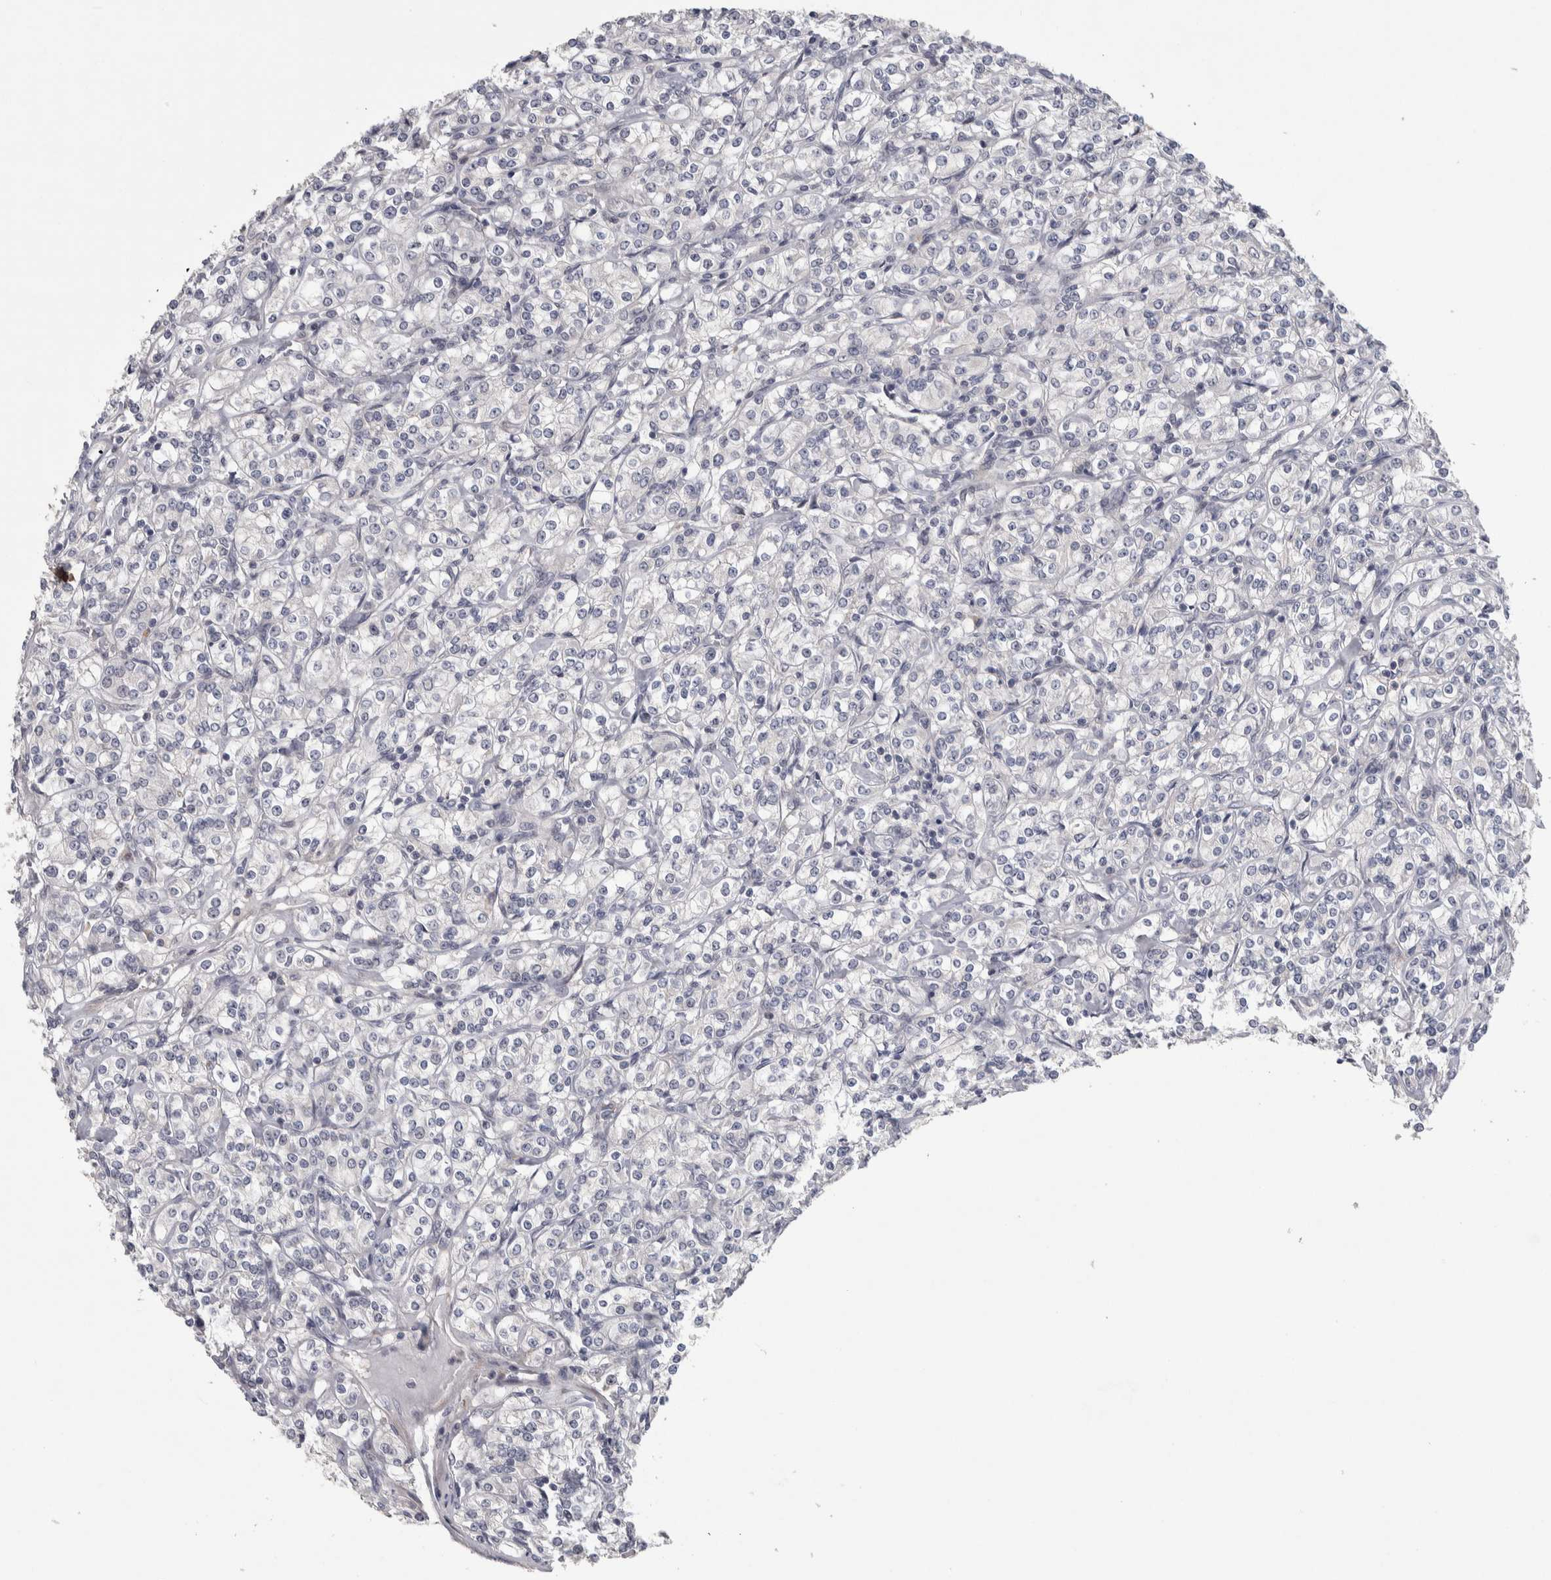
{"staining": {"intensity": "negative", "quantity": "none", "location": "none"}, "tissue": "renal cancer", "cell_type": "Tumor cells", "image_type": "cancer", "snomed": [{"axis": "morphology", "description": "Adenocarcinoma, NOS"}, {"axis": "topography", "description": "Kidney"}], "caption": "Tumor cells are negative for brown protein staining in renal cancer. Nuclei are stained in blue.", "gene": "ASPN", "patient": {"sex": "male", "age": 77}}